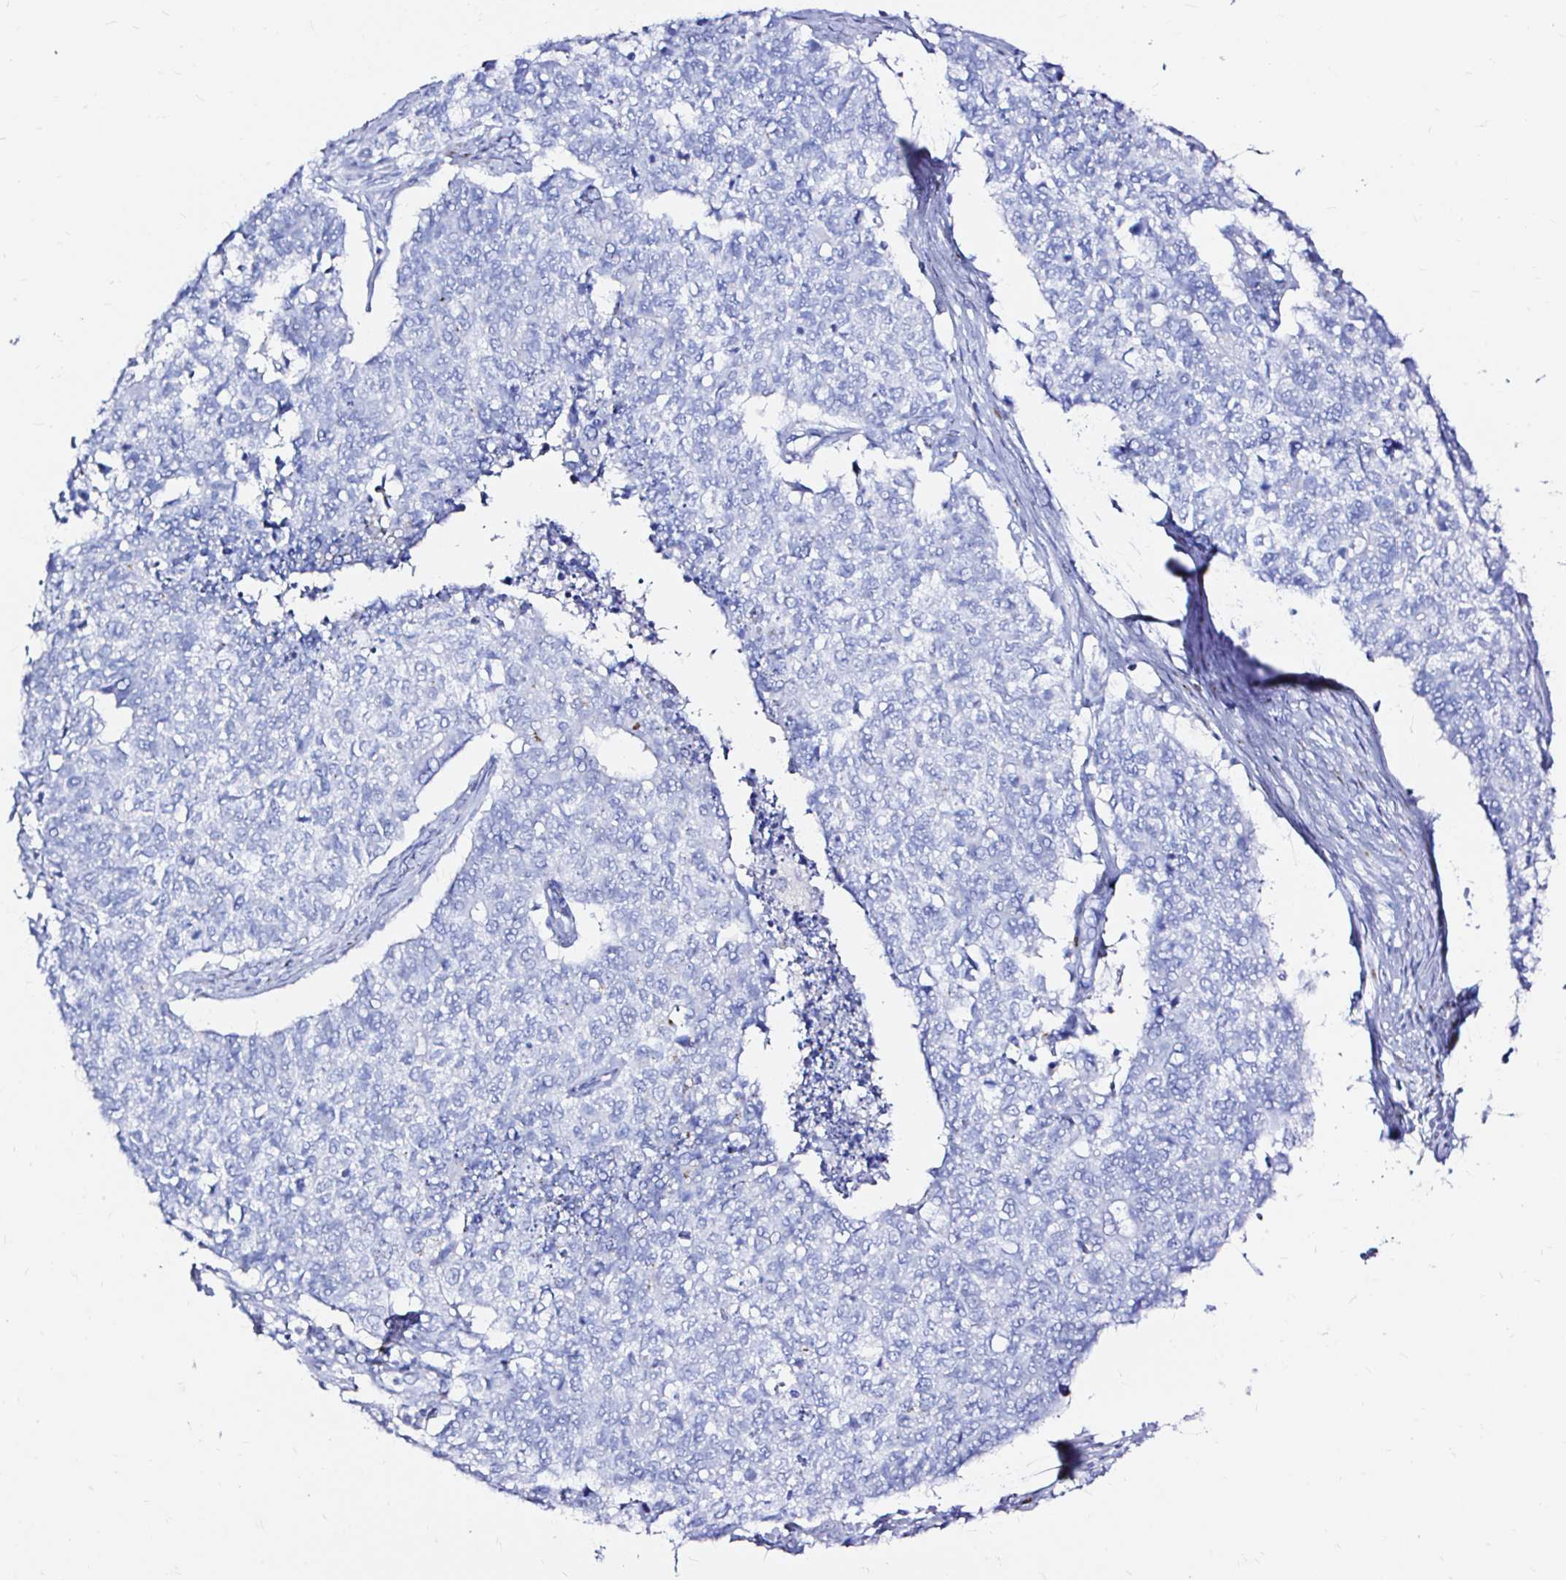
{"staining": {"intensity": "negative", "quantity": "none", "location": "none"}, "tissue": "cervical cancer", "cell_type": "Tumor cells", "image_type": "cancer", "snomed": [{"axis": "morphology", "description": "Adenocarcinoma, NOS"}, {"axis": "topography", "description": "Cervix"}], "caption": "The micrograph demonstrates no staining of tumor cells in cervical adenocarcinoma.", "gene": "ZNF432", "patient": {"sex": "female", "age": 63}}